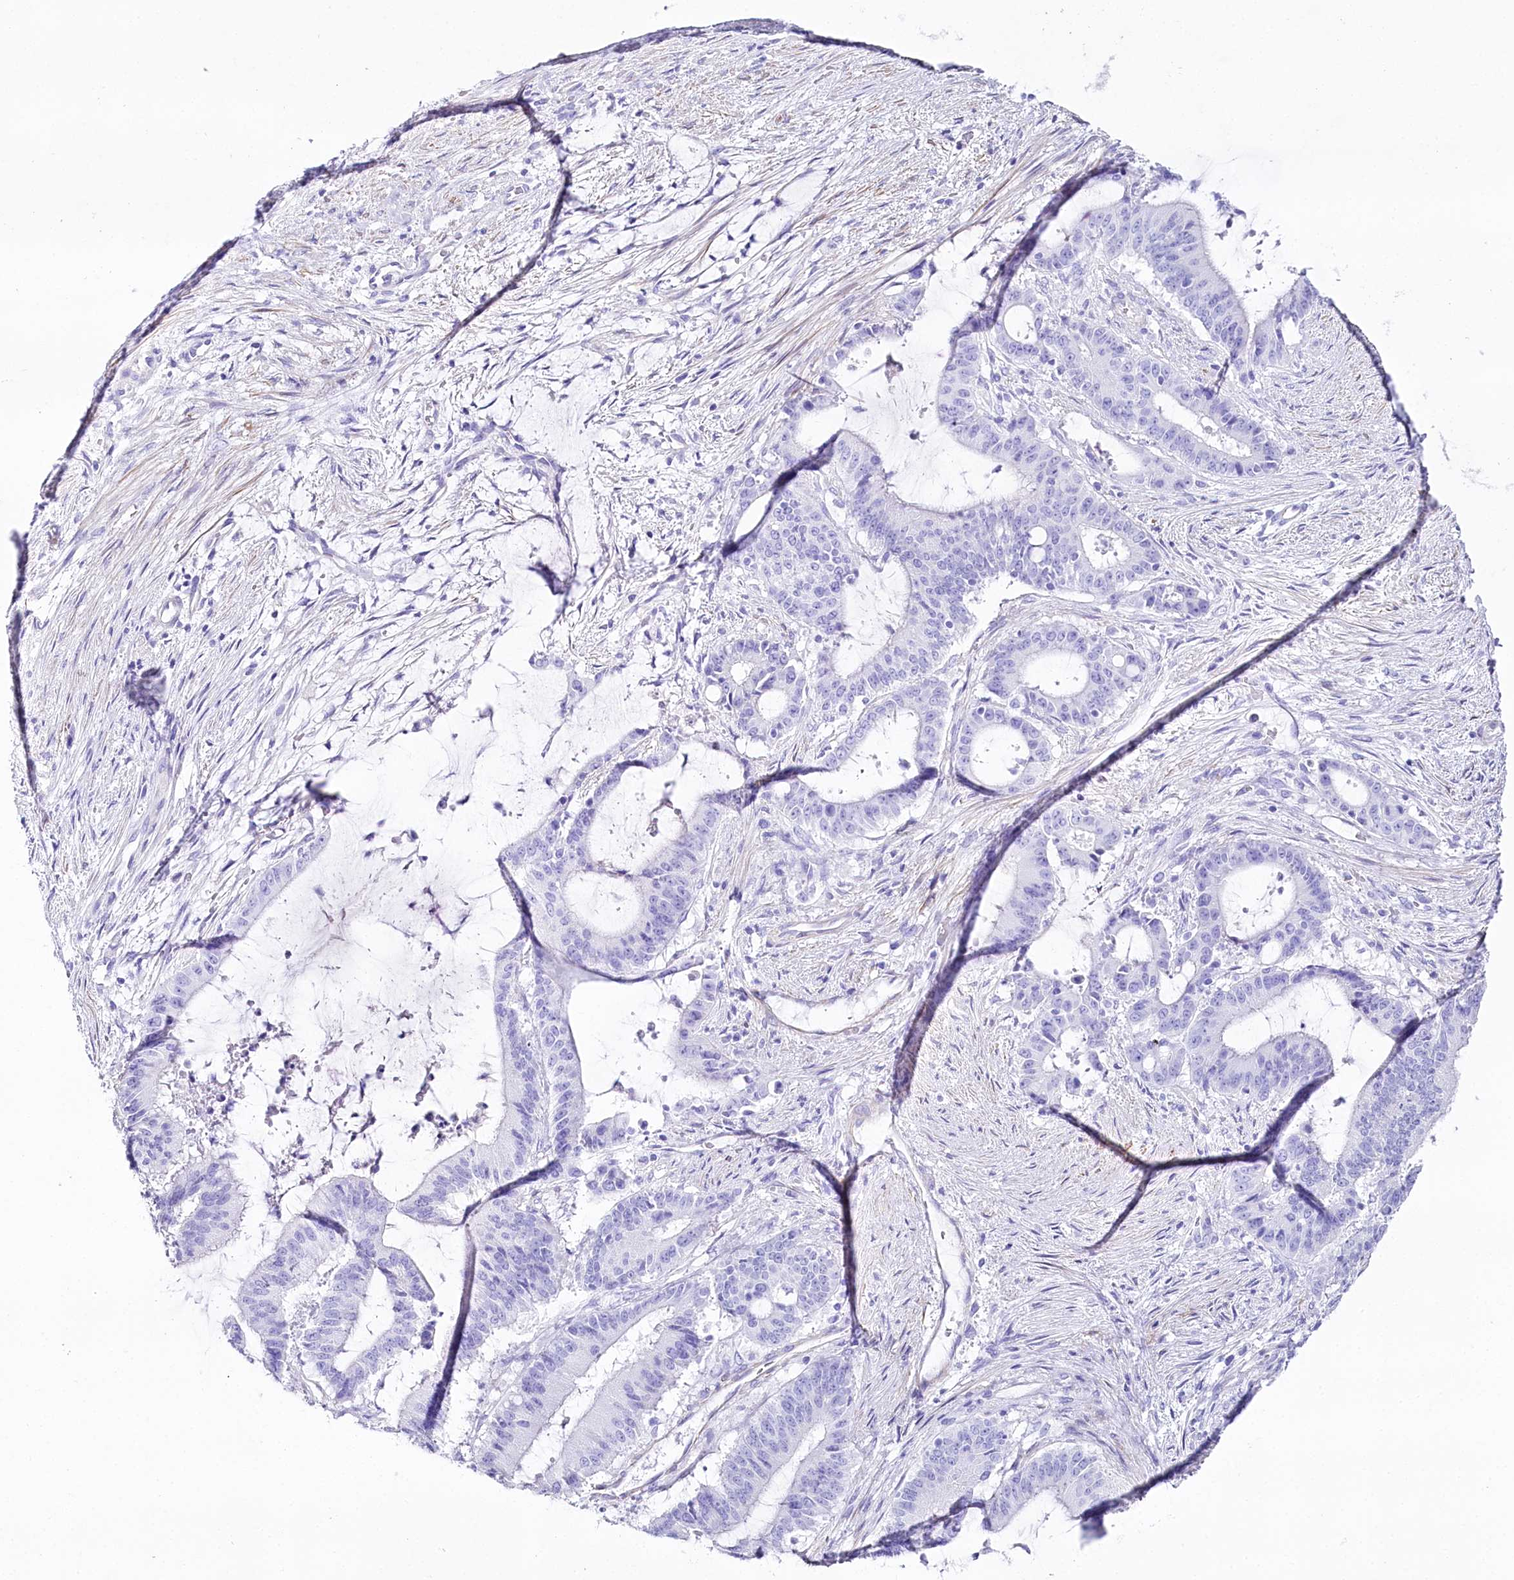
{"staining": {"intensity": "negative", "quantity": "none", "location": "none"}, "tissue": "liver cancer", "cell_type": "Tumor cells", "image_type": "cancer", "snomed": [{"axis": "morphology", "description": "Normal tissue, NOS"}, {"axis": "morphology", "description": "Cholangiocarcinoma"}, {"axis": "topography", "description": "Liver"}, {"axis": "topography", "description": "Peripheral nerve tissue"}], "caption": "A photomicrograph of cholangiocarcinoma (liver) stained for a protein reveals no brown staining in tumor cells.", "gene": "CSN3", "patient": {"sex": "female", "age": 73}}